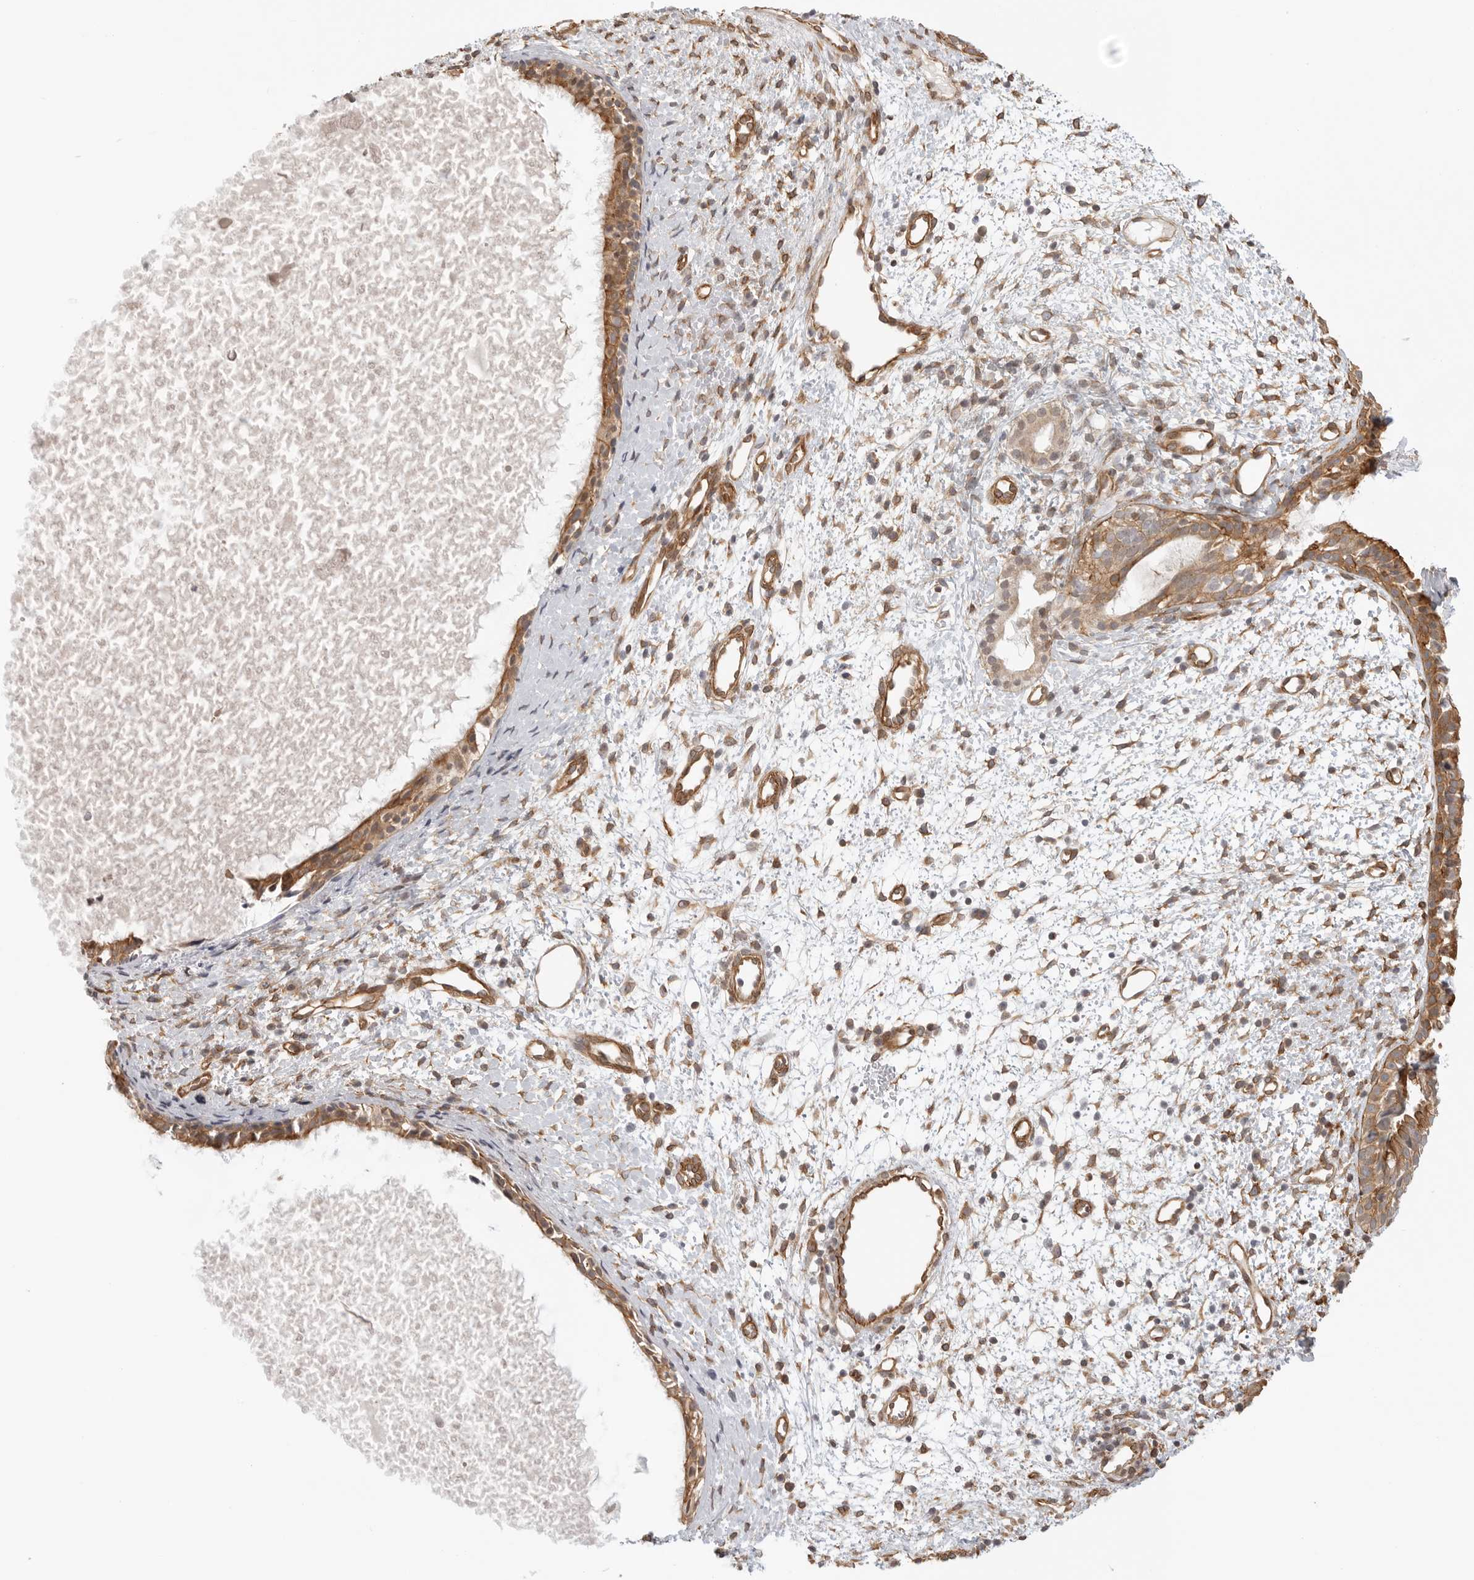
{"staining": {"intensity": "moderate", "quantity": ">75%", "location": "cytoplasmic/membranous"}, "tissue": "nasopharynx", "cell_type": "Respiratory epithelial cells", "image_type": "normal", "snomed": [{"axis": "morphology", "description": "Normal tissue, NOS"}, {"axis": "topography", "description": "Nasopharynx"}], "caption": "The micrograph demonstrates staining of normal nasopharynx, revealing moderate cytoplasmic/membranous protein staining (brown color) within respiratory epithelial cells. Using DAB (3,3'-diaminobenzidine) (brown) and hematoxylin (blue) stains, captured at high magnification using brightfield microscopy.", "gene": "ATOH7", "patient": {"sex": "male", "age": 22}}